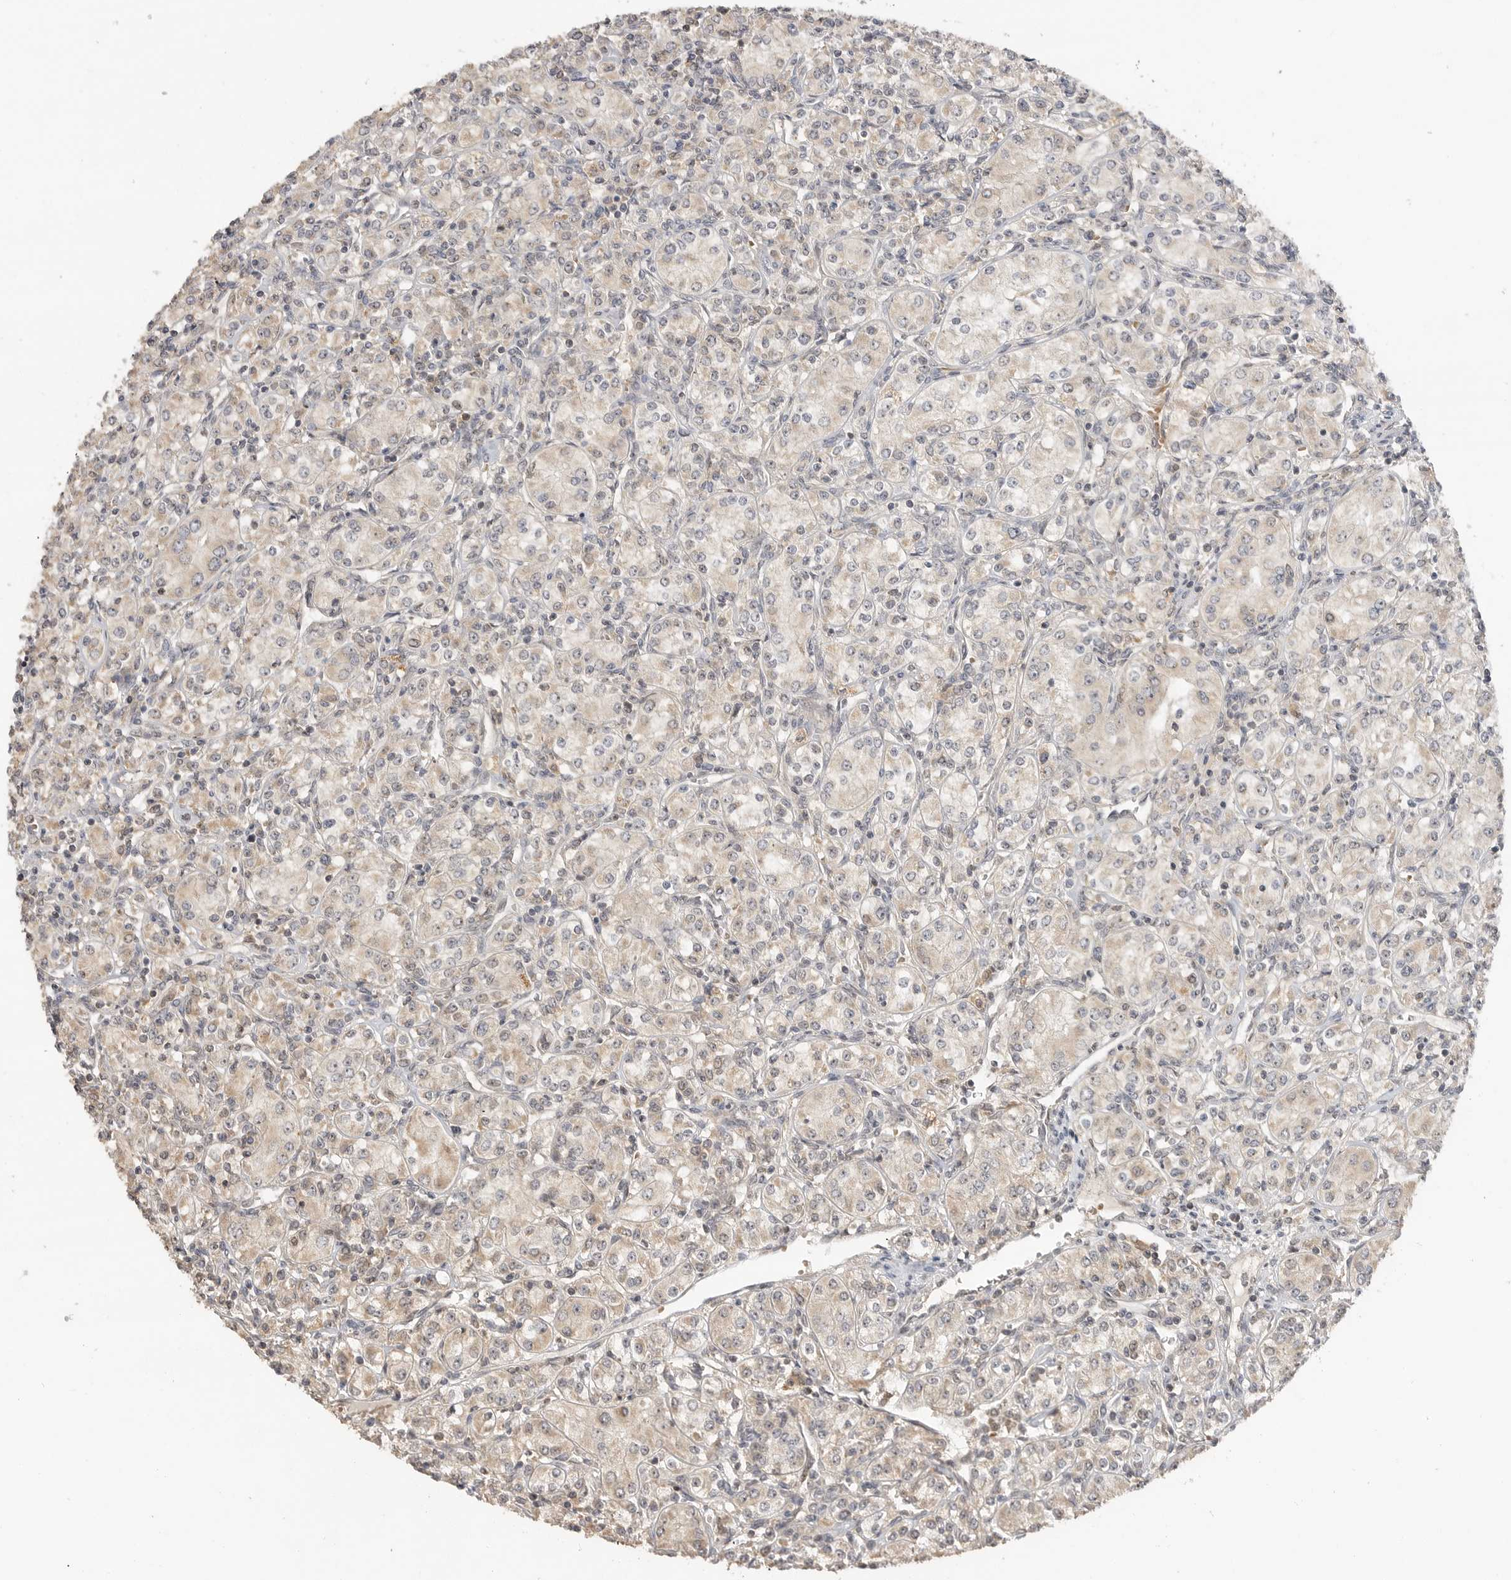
{"staining": {"intensity": "weak", "quantity": "<25%", "location": "cytoplasmic/membranous"}, "tissue": "renal cancer", "cell_type": "Tumor cells", "image_type": "cancer", "snomed": [{"axis": "morphology", "description": "Adenocarcinoma, NOS"}, {"axis": "topography", "description": "Kidney"}], "caption": "Renal adenocarcinoma was stained to show a protein in brown. There is no significant staining in tumor cells.", "gene": "ALKAL1", "patient": {"sex": "male", "age": 77}}